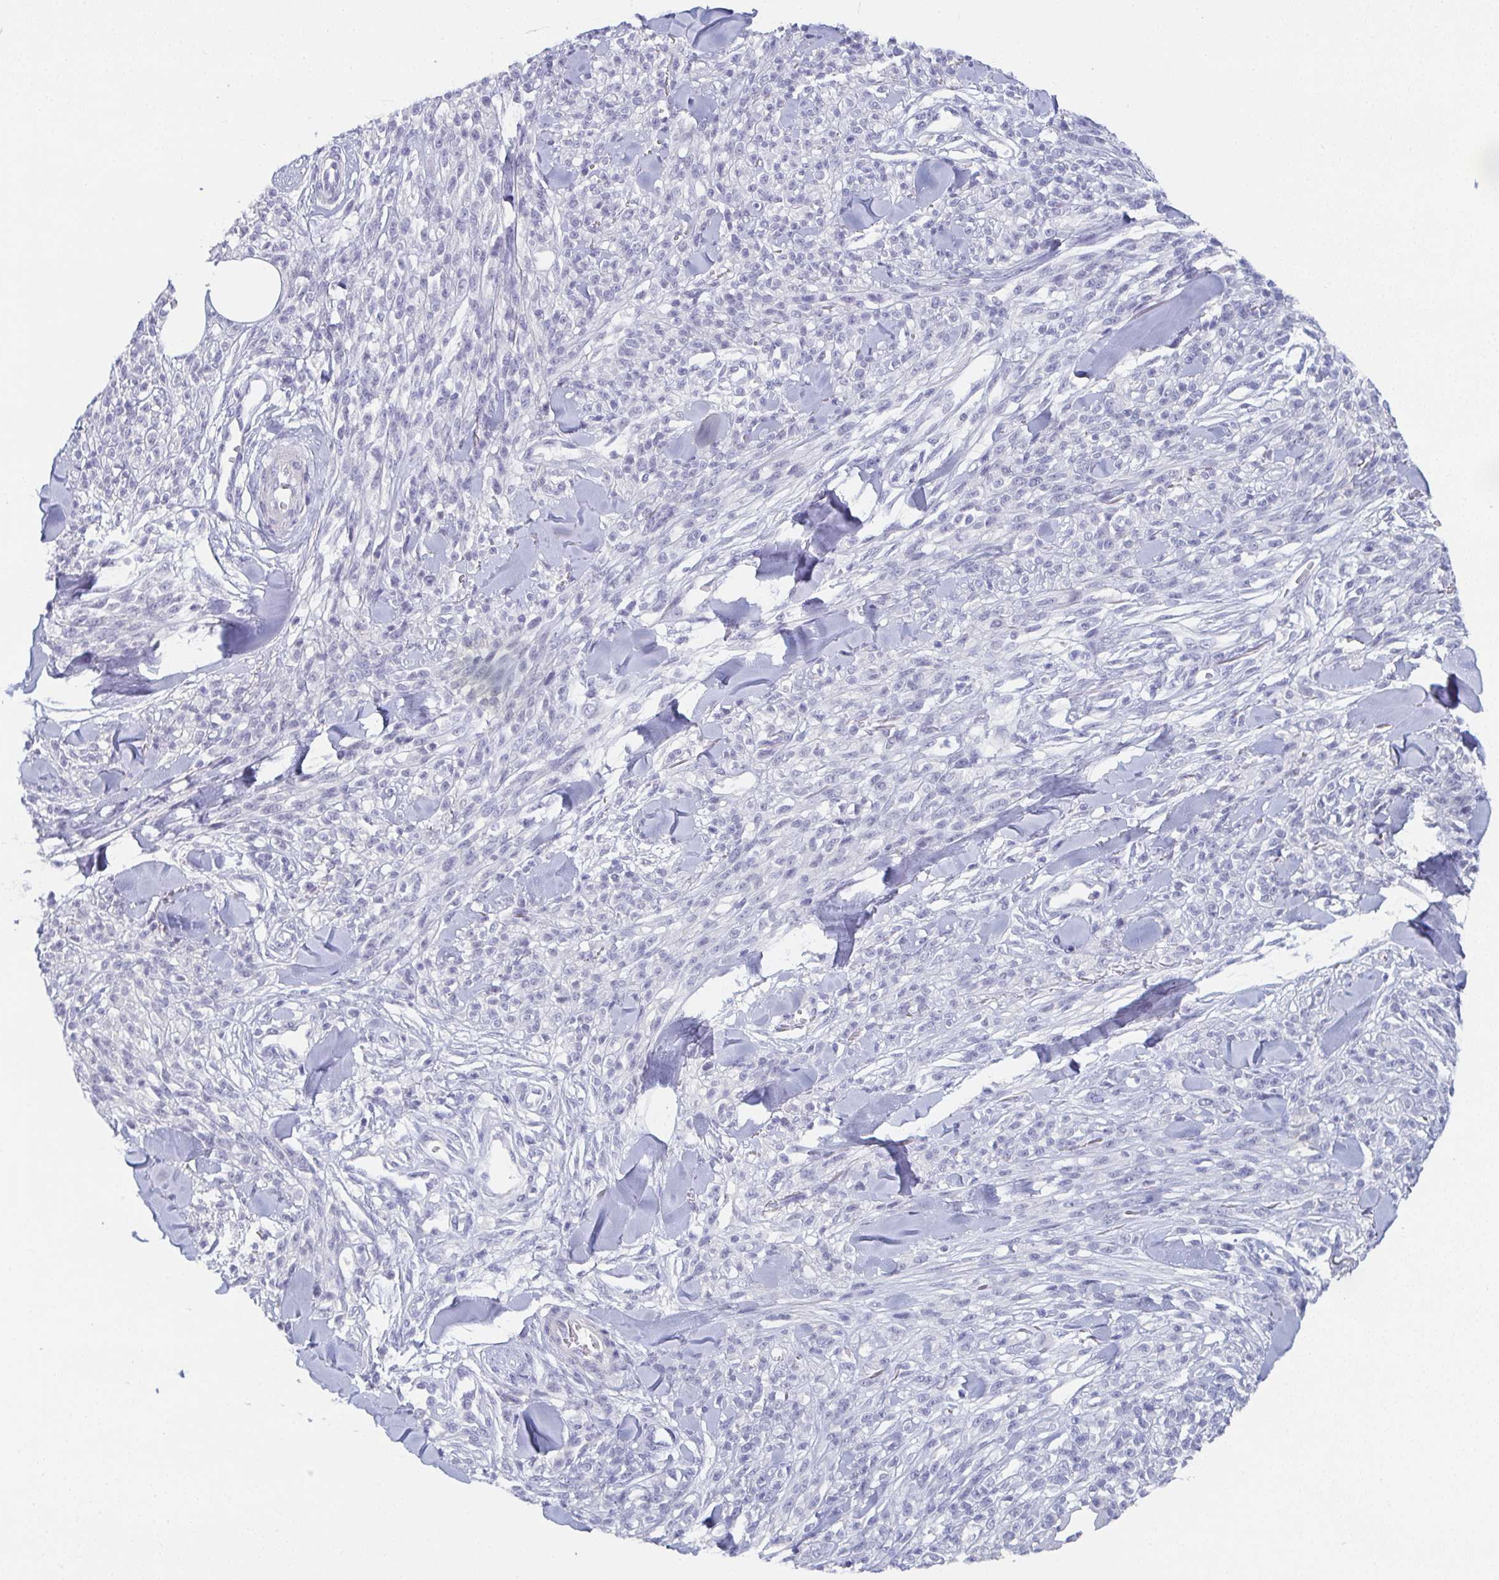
{"staining": {"intensity": "negative", "quantity": "none", "location": "none"}, "tissue": "melanoma", "cell_type": "Tumor cells", "image_type": "cancer", "snomed": [{"axis": "morphology", "description": "Malignant melanoma, NOS"}, {"axis": "topography", "description": "Skin"}, {"axis": "topography", "description": "Skin of trunk"}], "caption": "The photomicrograph shows no staining of tumor cells in malignant melanoma.", "gene": "DYDC2", "patient": {"sex": "male", "age": 74}}